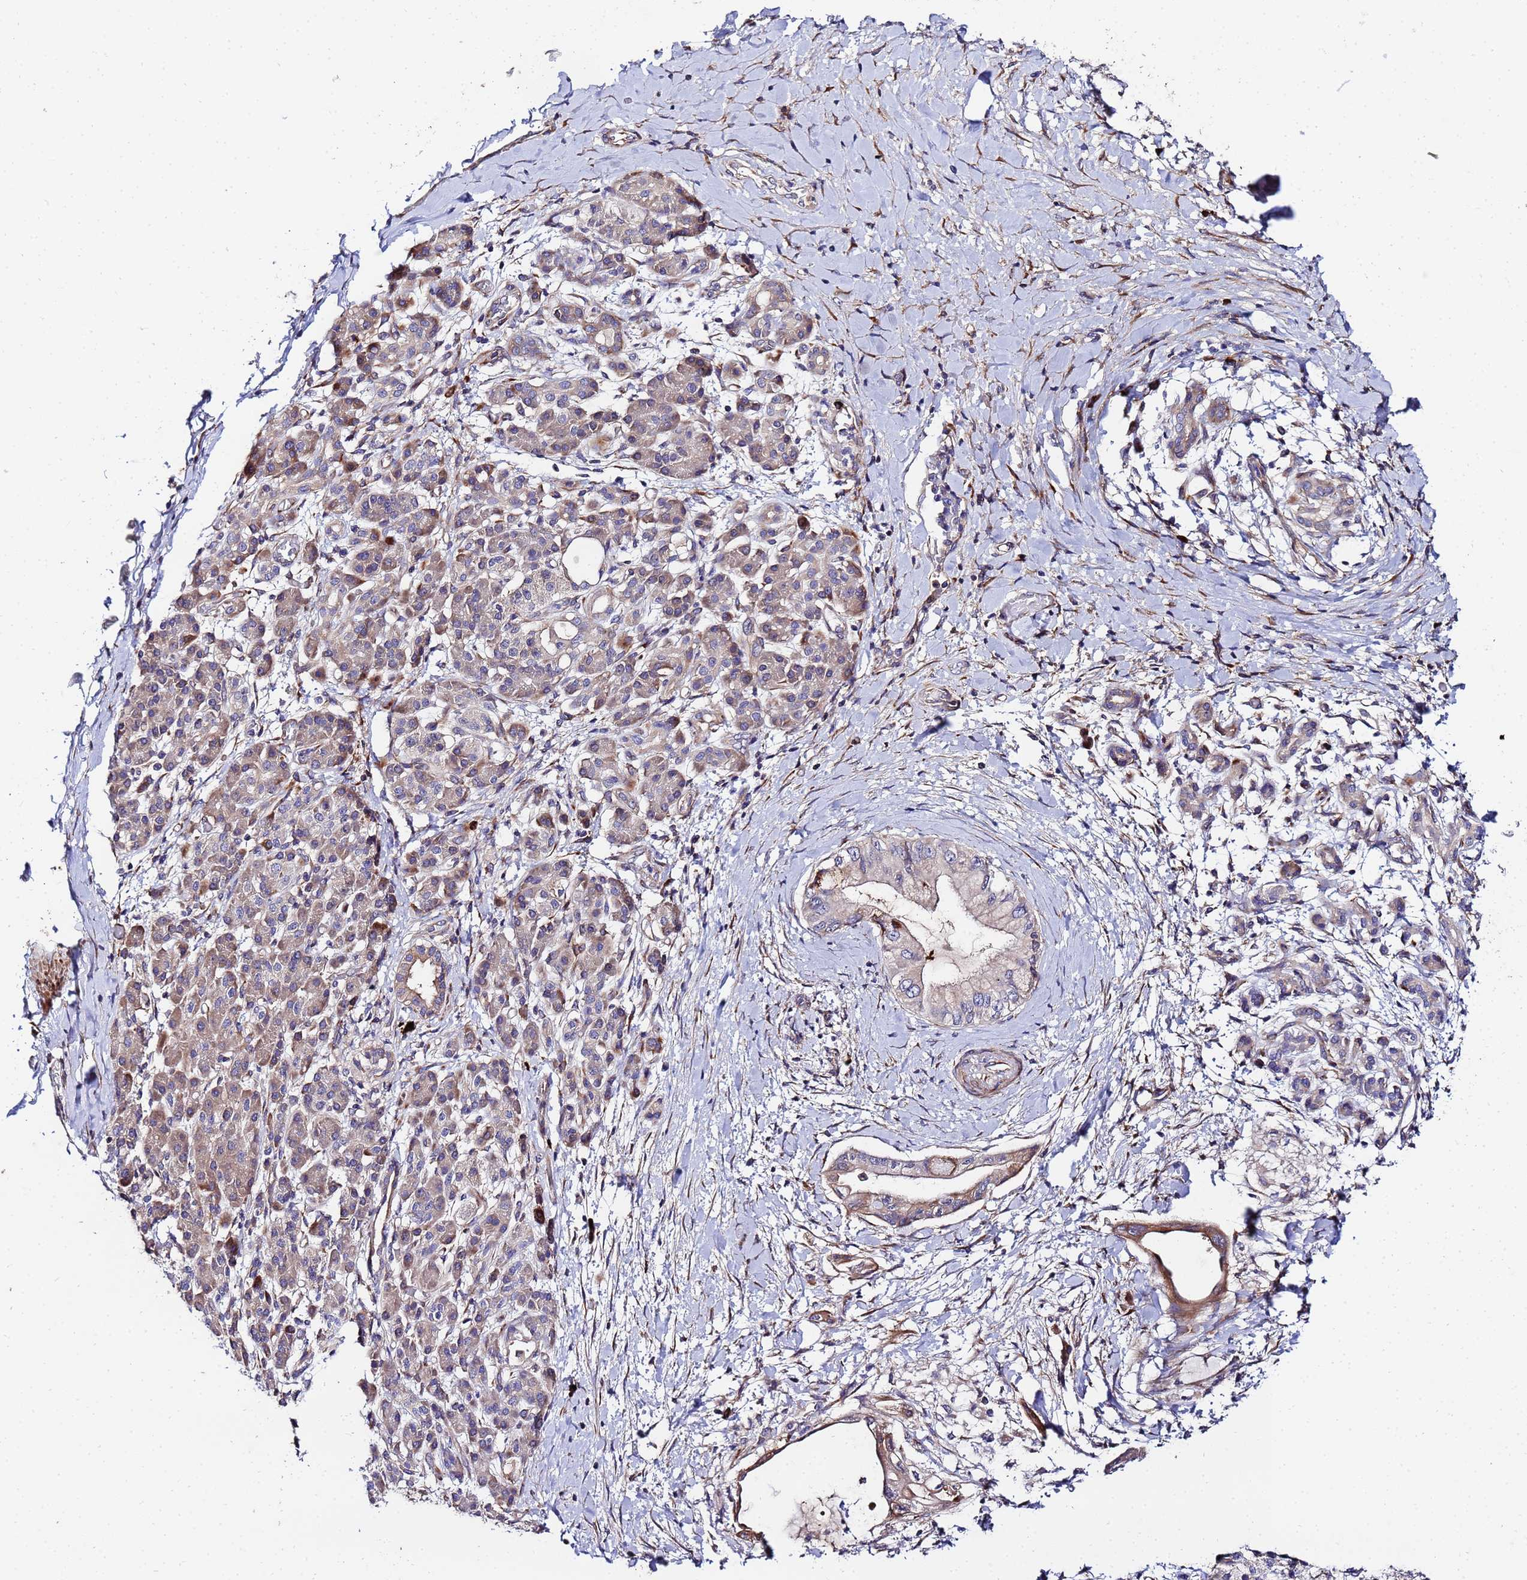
{"staining": {"intensity": "moderate", "quantity": "25%-75%", "location": "cytoplasmic/membranous"}, "tissue": "pancreatic cancer", "cell_type": "Tumor cells", "image_type": "cancer", "snomed": [{"axis": "morphology", "description": "Adenocarcinoma, NOS"}, {"axis": "topography", "description": "Pancreas"}], "caption": "Human adenocarcinoma (pancreatic) stained for a protein (brown) exhibits moderate cytoplasmic/membranous positive expression in approximately 25%-75% of tumor cells.", "gene": "POM121", "patient": {"sex": "male", "age": 48}}